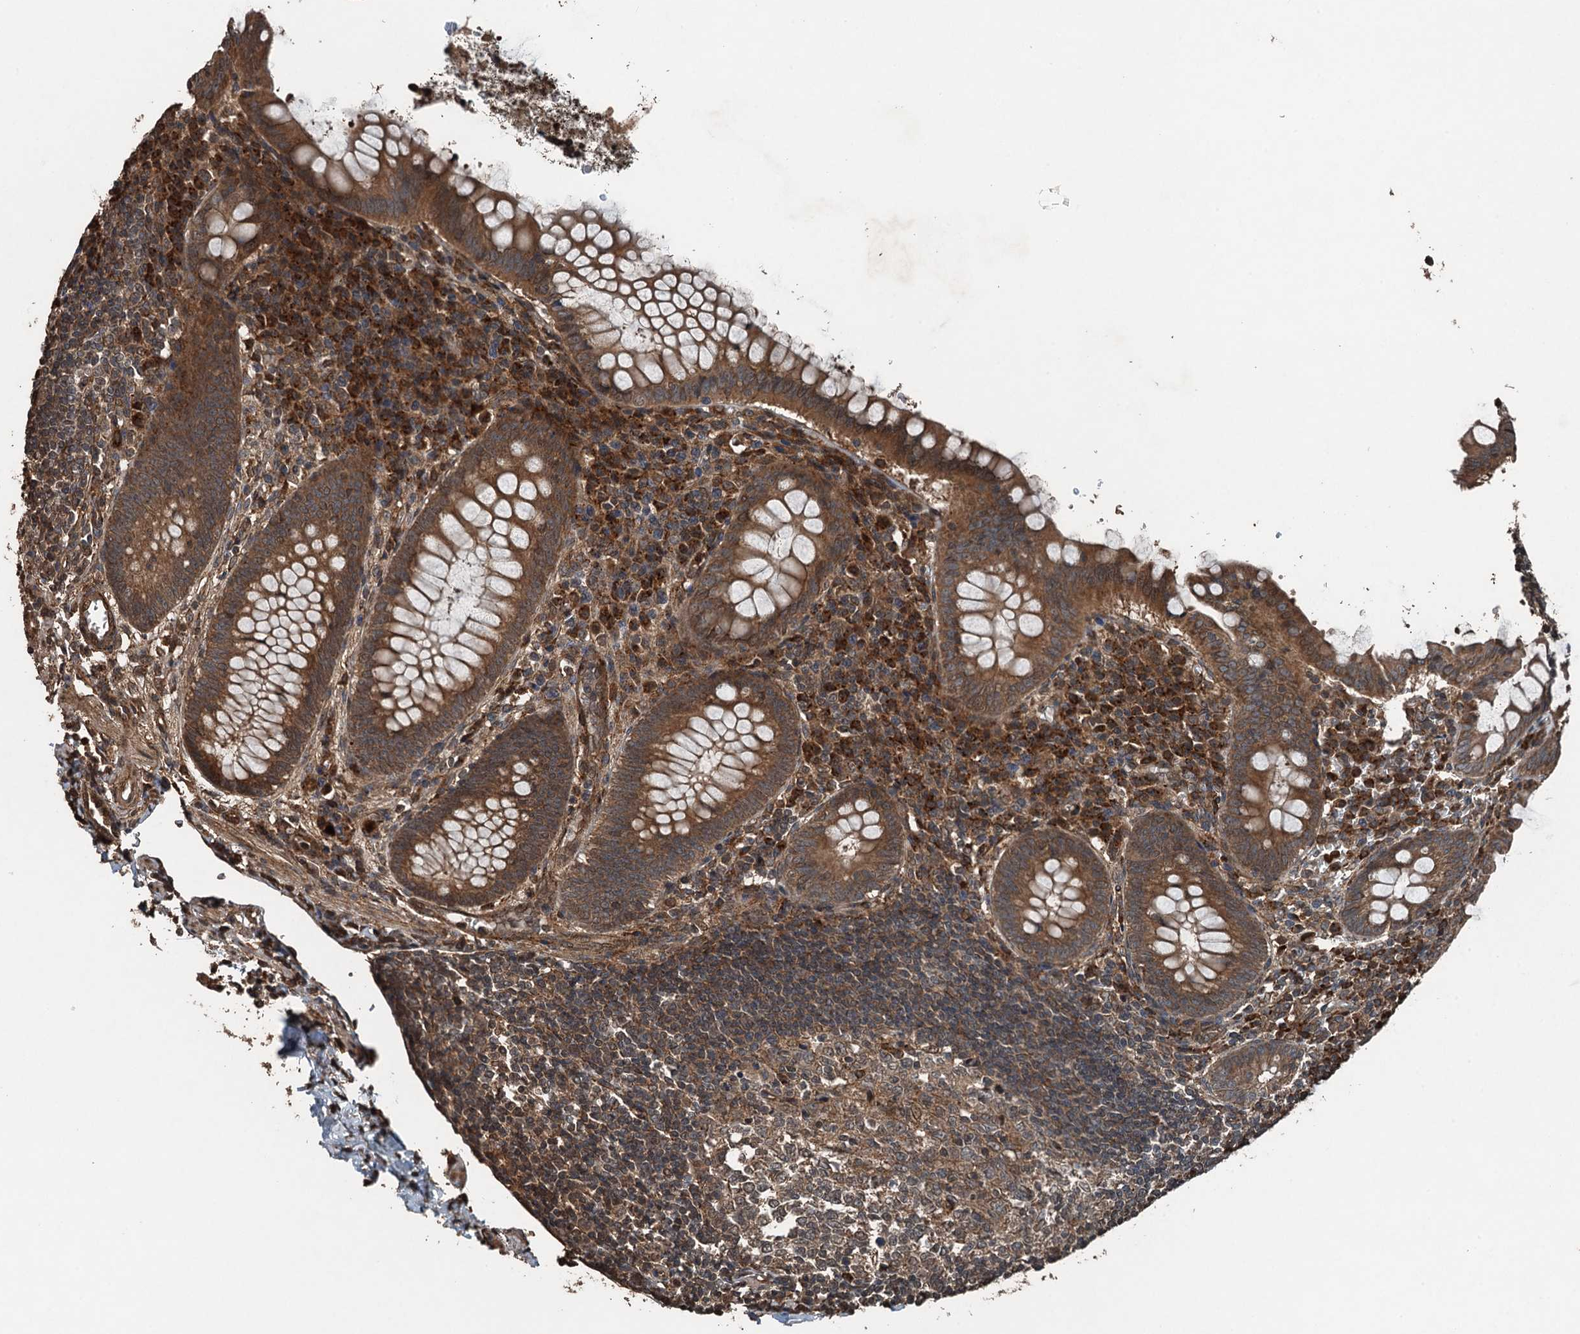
{"staining": {"intensity": "moderate", "quantity": ">75%", "location": "cytoplasmic/membranous"}, "tissue": "appendix", "cell_type": "Glandular cells", "image_type": "normal", "snomed": [{"axis": "morphology", "description": "Normal tissue, NOS"}, {"axis": "topography", "description": "Appendix"}], "caption": "An image of human appendix stained for a protein displays moderate cytoplasmic/membranous brown staining in glandular cells. The staining was performed using DAB (3,3'-diaminobenzidine), with brown indicating positive protein expression. Nuclei are stained blue with hematoxylin.", "gene": "TCTN1", "patient": {"sex": "female", "age": 33}}